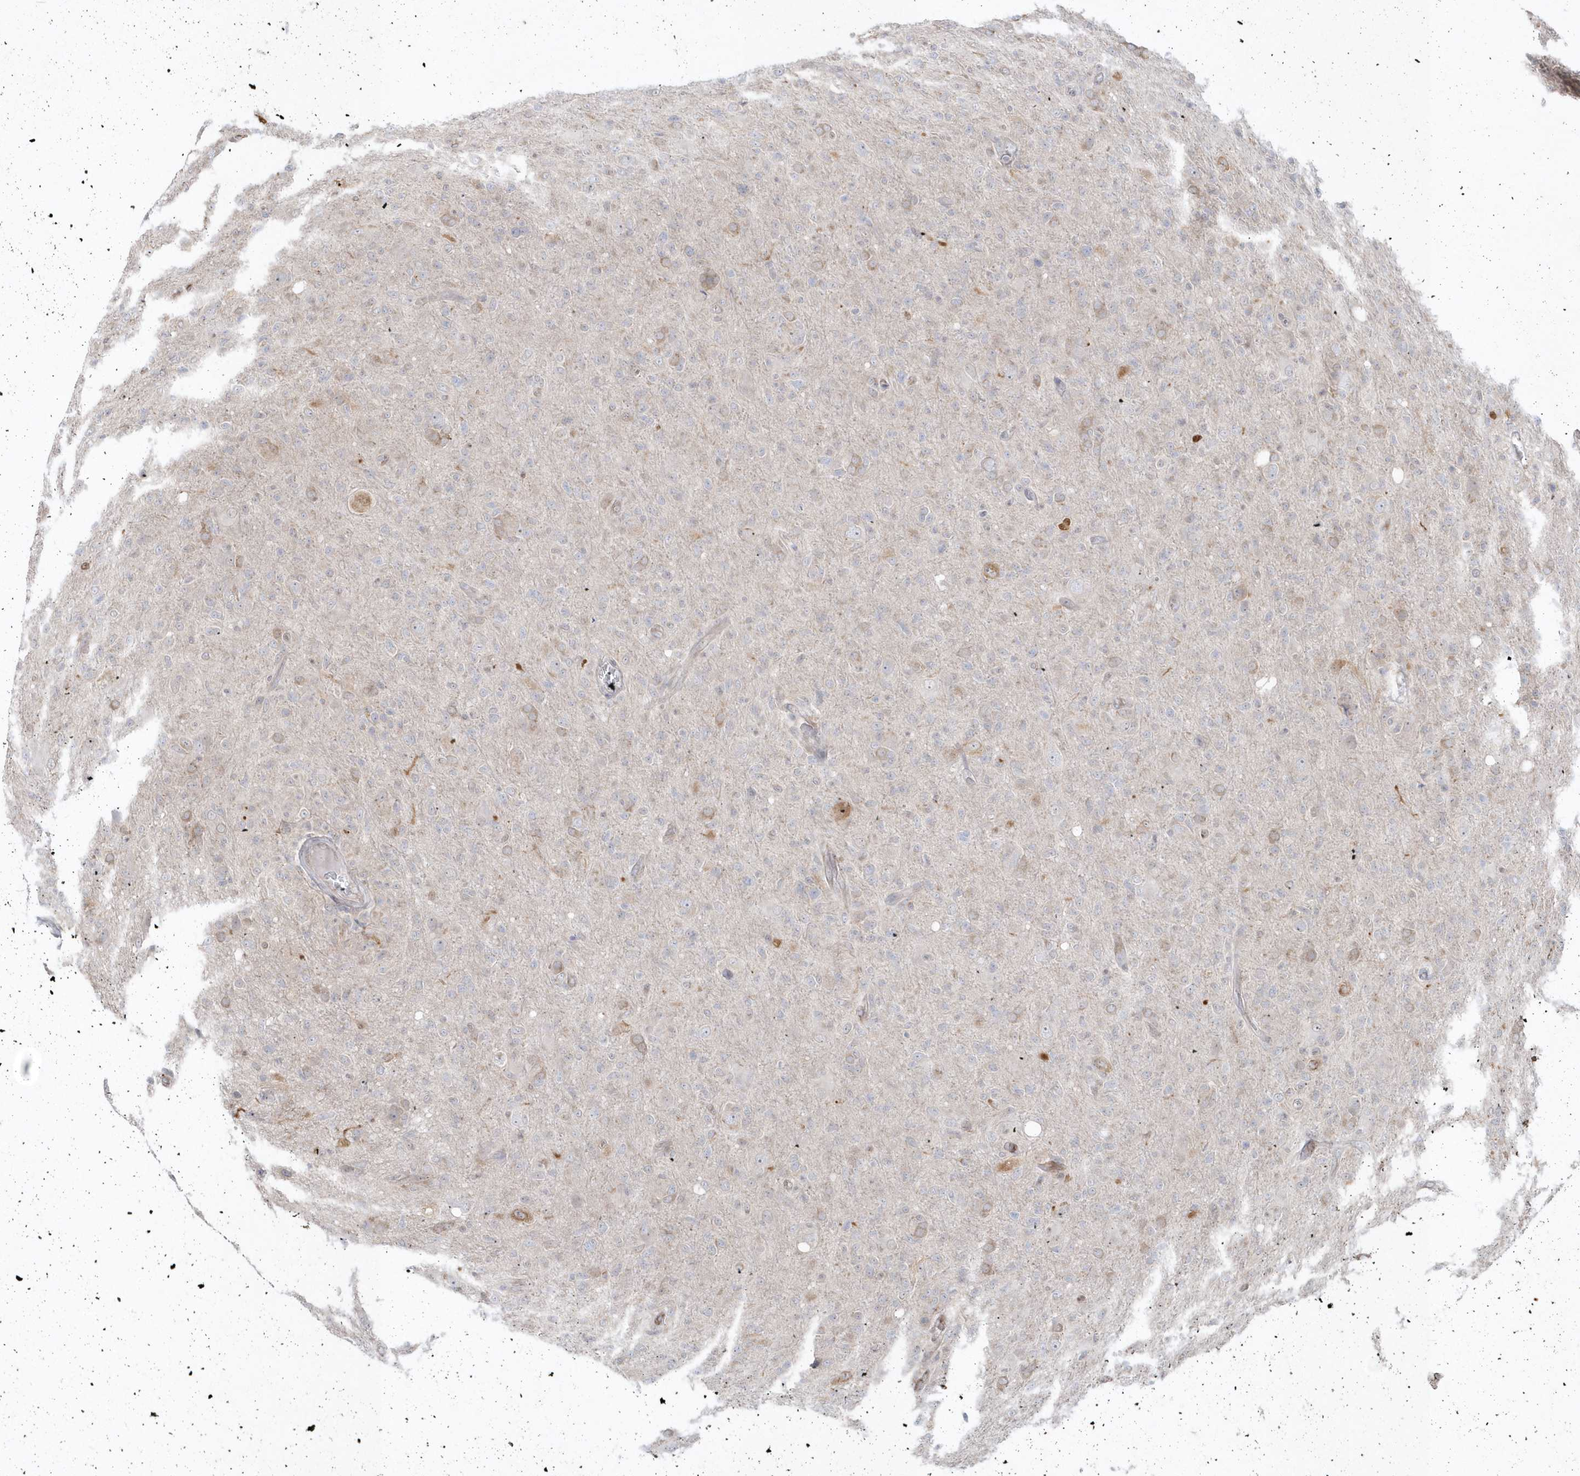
{"staining": {"intensity": "negative", "quantity": "none", "location": "none"}, "tissue": "glioma", "cell_type": "Tumor cells", "image_type": "cancer", "snomed": [{"axis": "morphology", "description": "Glioma, malignant, High grade"}, {"axis": "topography", "description": "Brain"}], "caption": "Protein analysis of glioma exhibits no significant expression in tumor cells.", "gene": "DHX57", "patient": {"sex": "female", "age": 57}}